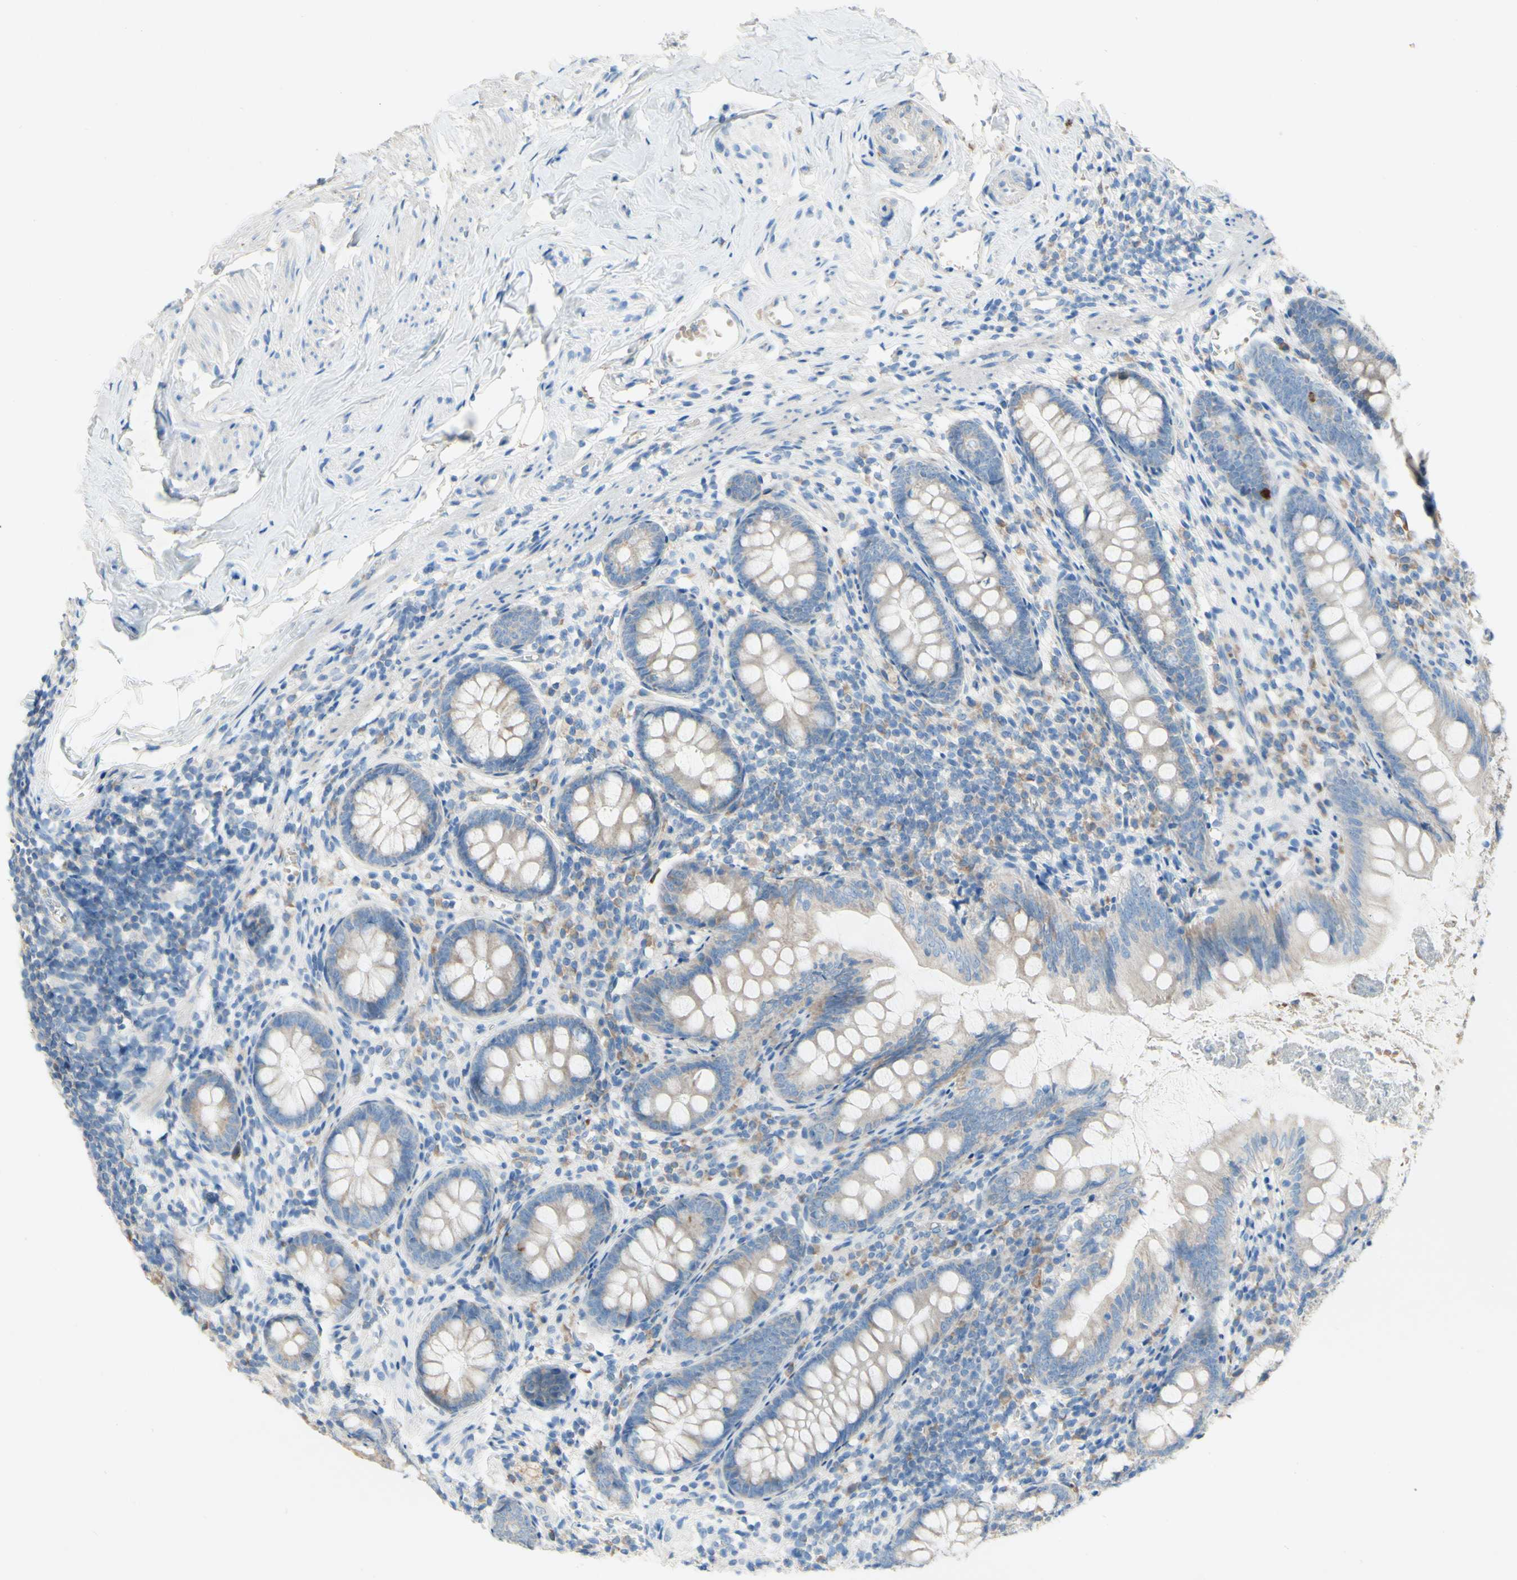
{"staining": {"intensity": "negative", "quantity": "none", "location": "none"}, "tissue": "appendix", "cell_type": "Glandular cells", "image_type": "normal", "snomed": [{"axis": "morphology", "description": "Normal tissue, NOS"}, {"axis": "topography", "description": "Appendix"}], "caption": "Immunohistochemistry (IHC) image of benign appendix: appendix stained with DAB (3,3'-diaminobenzidine) demonstrates no significant protein staining in glandular cells. (Stains: DAB (3,3'-diaminobenzidine) immunohistochemistry (IHC) with hematoxylin counter stain, Microscopy: brightfield microscopy at high magnification).", "gene": "ACADL", "patient": {"sex": "female", "age": 77}}